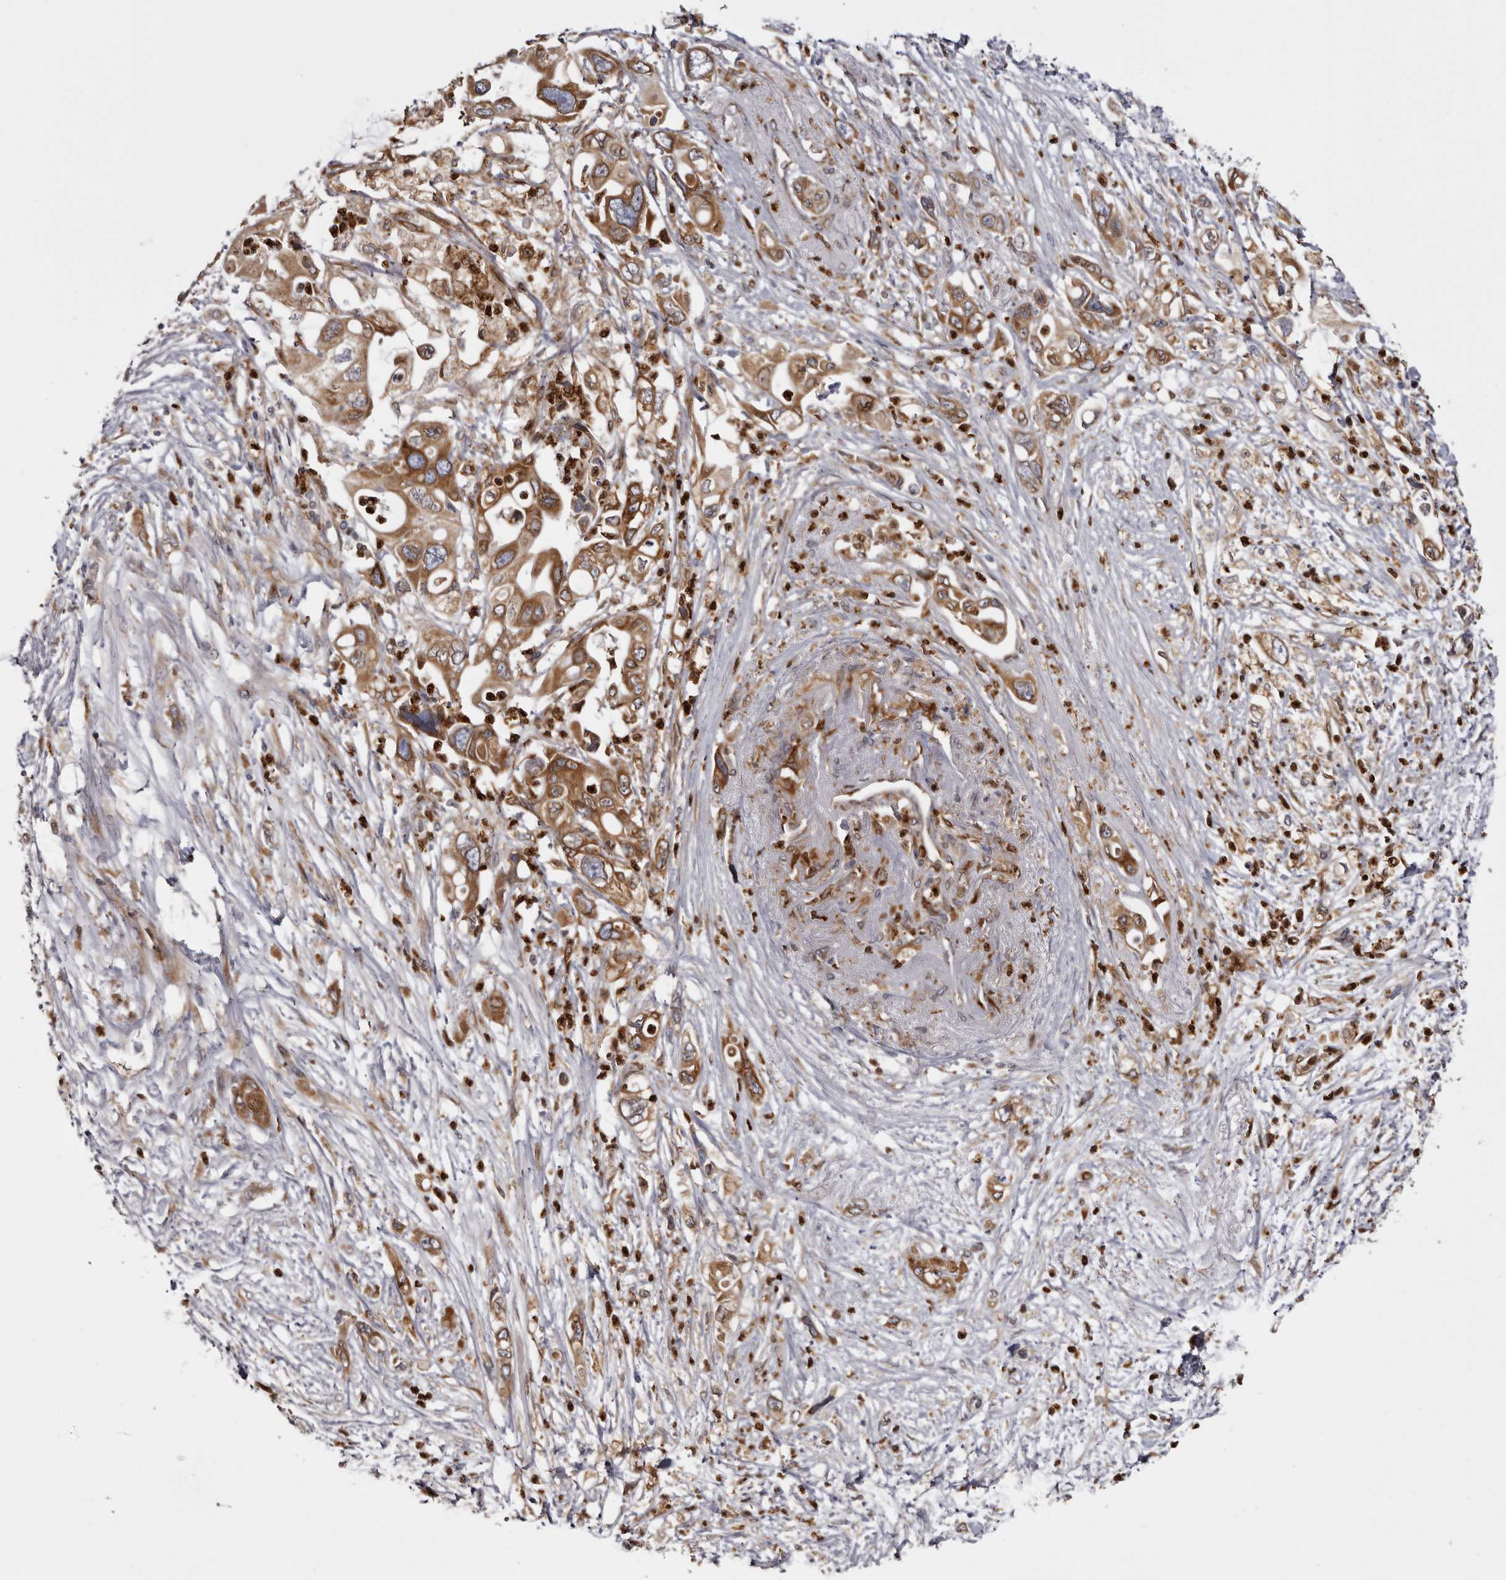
{"staining": {"intensity": "moderate", "quantity": ">75%", "location": "cytoplasmic/membranous"}, "tissue": "pancreatic cancer", "cell_type": "Tumor cells", "image_type": "cancer", "snomed": [{"axis": "morphology", "description": "Adenocarcinoma, NOS"}, {"axis": "topography", "description": "Pancreas"}], "caption": "IHC histopathology image of pancreatic cancer (adenocarcinoma) stained for a protein (brown), which exhibits medium levels of moderate cytoplasmic/membranous expression in approximately >75% of tumor cells.", "gene": "C4orf3", "patient": {"sex": "male", "age": 66}}